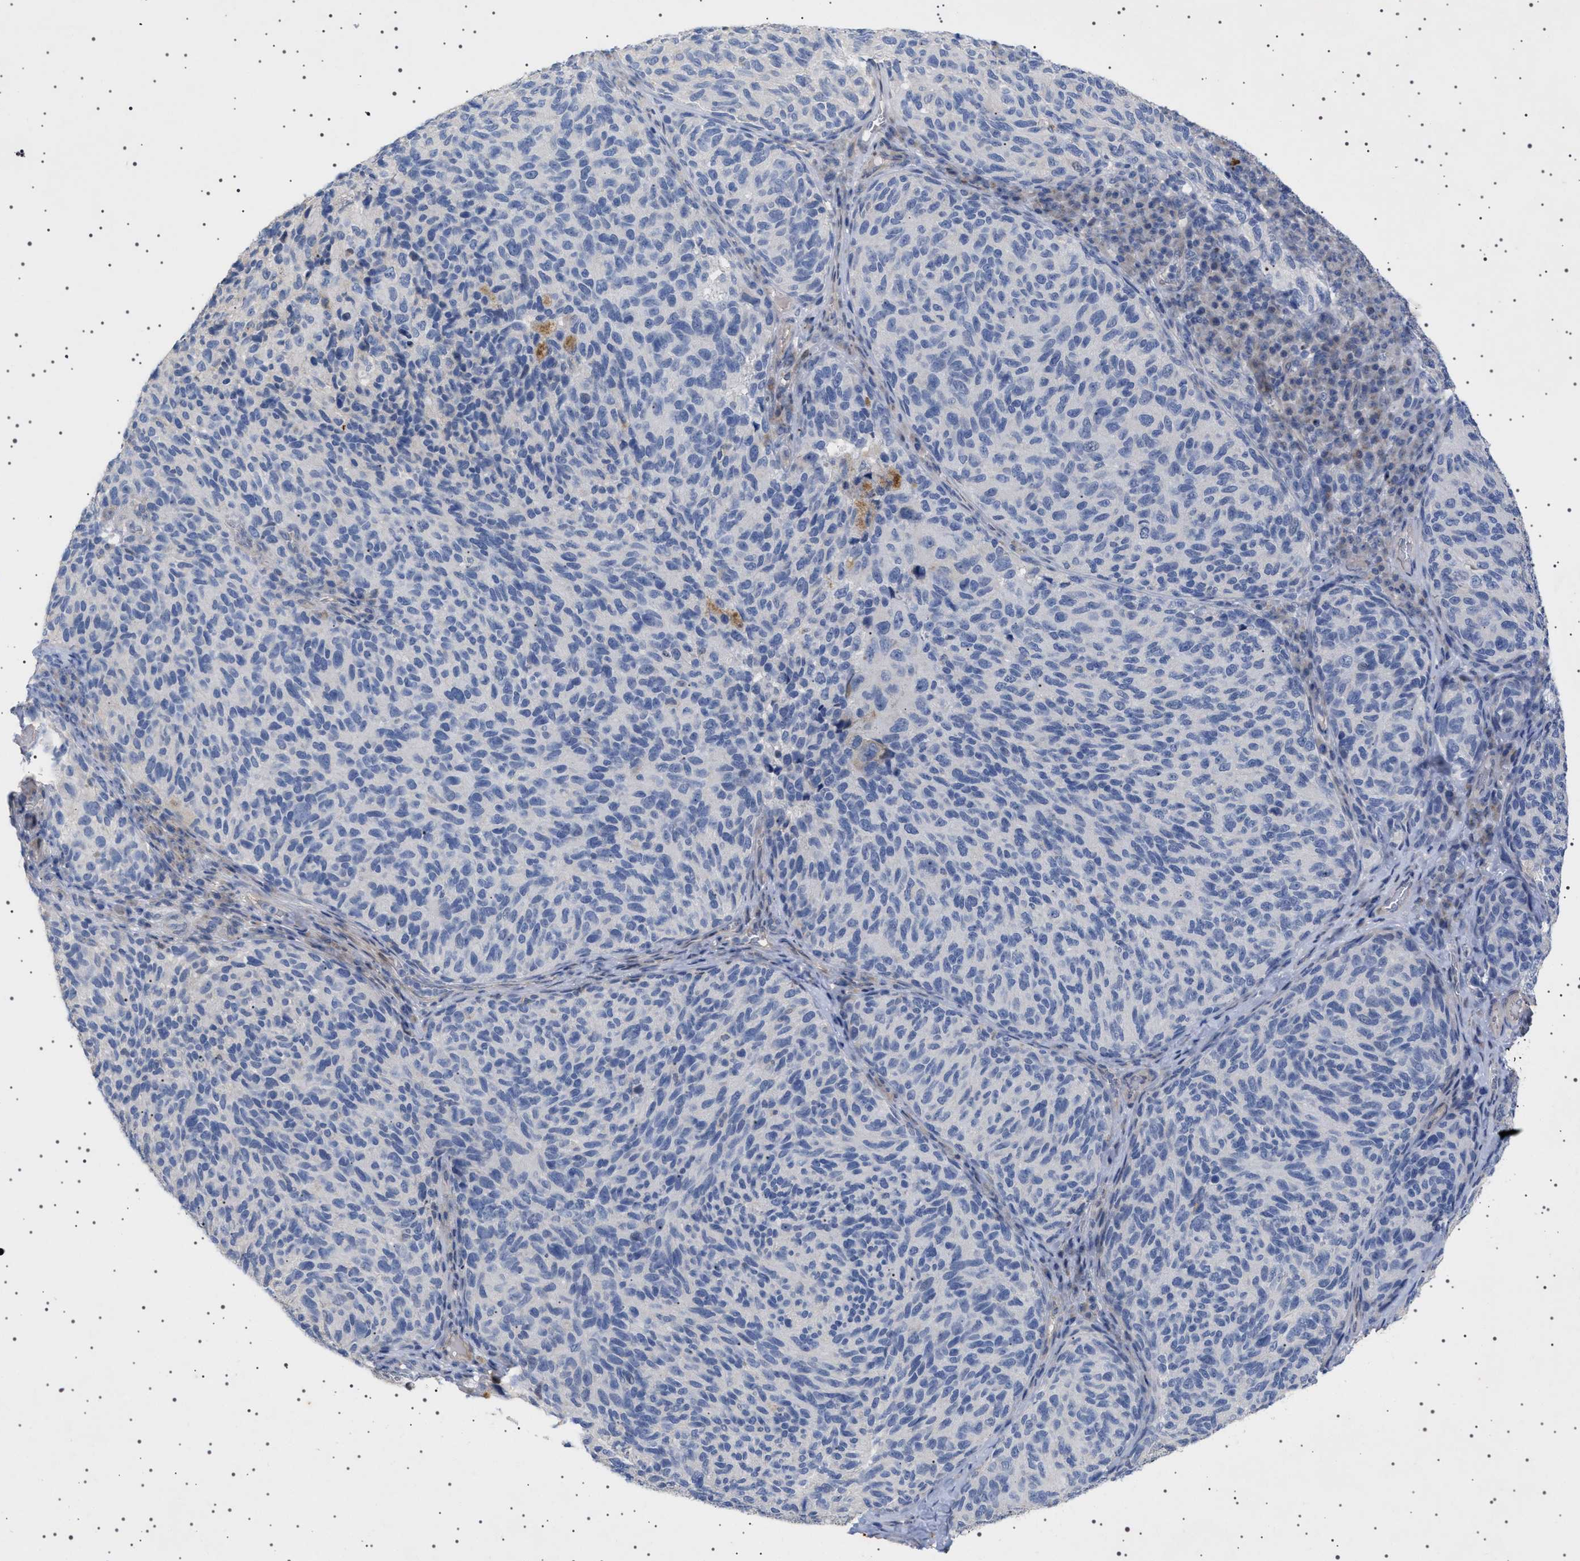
{"staining": {"intensity": "negative", "quantity": "none", "location": "none"}, "tissue": "melanoma", "cell_type": "Tumor cells", "image_type": "cancer", "snomed": [{"axis": "morphology", "description": "Malignant melanoma, NOS"}, {"axis": "topography", "description": "Skin"}], "caption": "High power microscopy image of an immunohistochemistry micrograph of malignant melanoma, revealing no significant expression in tumor cells. The staining is performed using DAB (3,3'-diaminobenzidine) brown chromogen with nuclei counter-stained in using hematoxylin.", "gene": "HTR1A", "patient": {"sex": "female", "age": 73}}